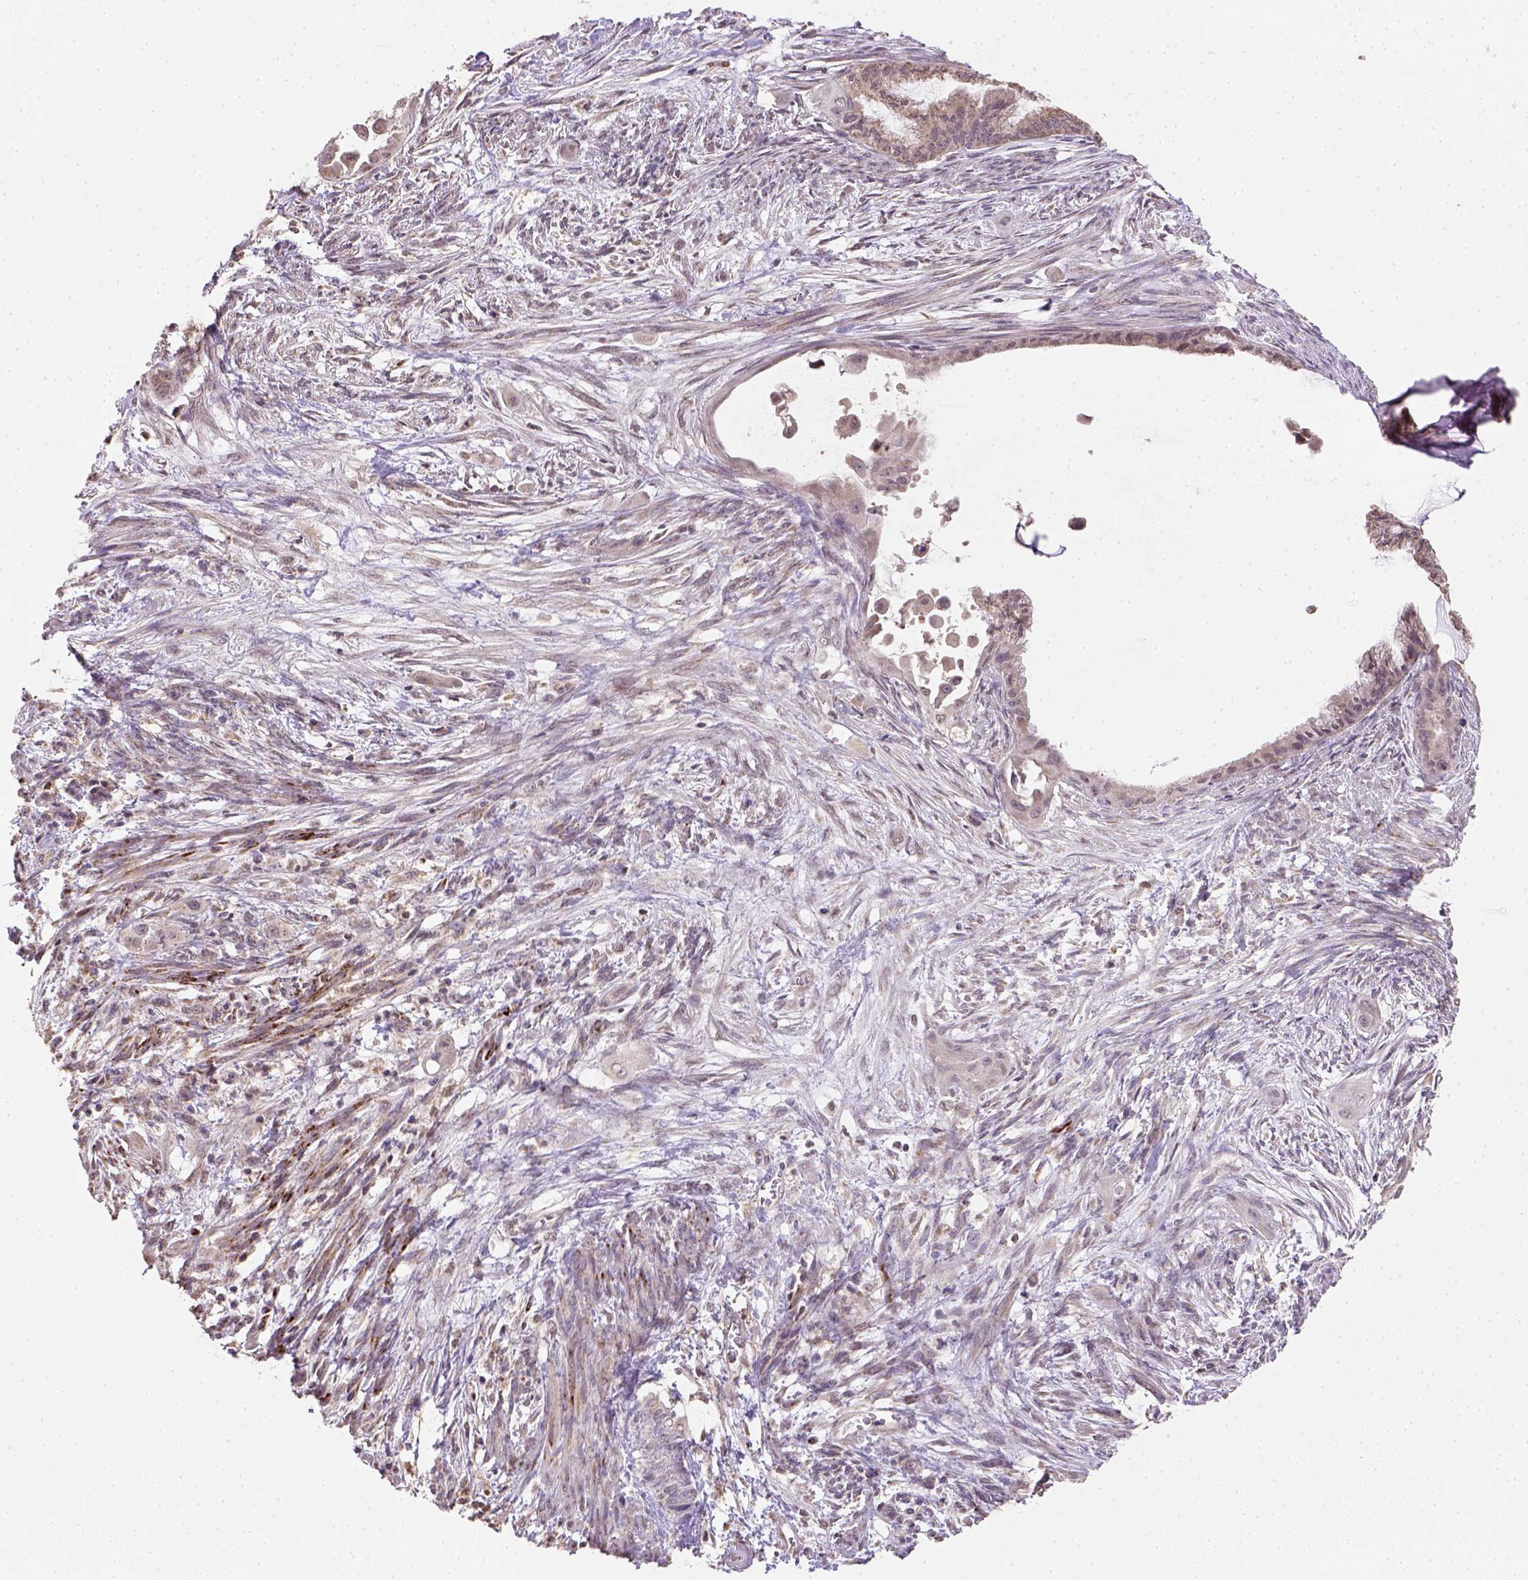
{"staining": {"intensity": "weak", "quantity": ">75%", "location": "cytoplasmic/membranous"}, "tissue": "endometrial cancer", "cell_type": "Tumor cells", "image_type": "cancer", "snomed": [{"axis": "morphology", "description": "Adenocarcinoma, NOS"}, {"axis": "topography", "description": "Endometrium"}], "caption": "Weak cytoplasmic/membranous positivity is identified in about >75% of tumor cells in endometrial cancer (adenocarcinoma). (Stains: DAB in brown, nuclei in blue, Microscopy: brightfield microscopy at high magnification).", "gene": "NUDT10", "patient": {"sex": "female", "age": 86}}